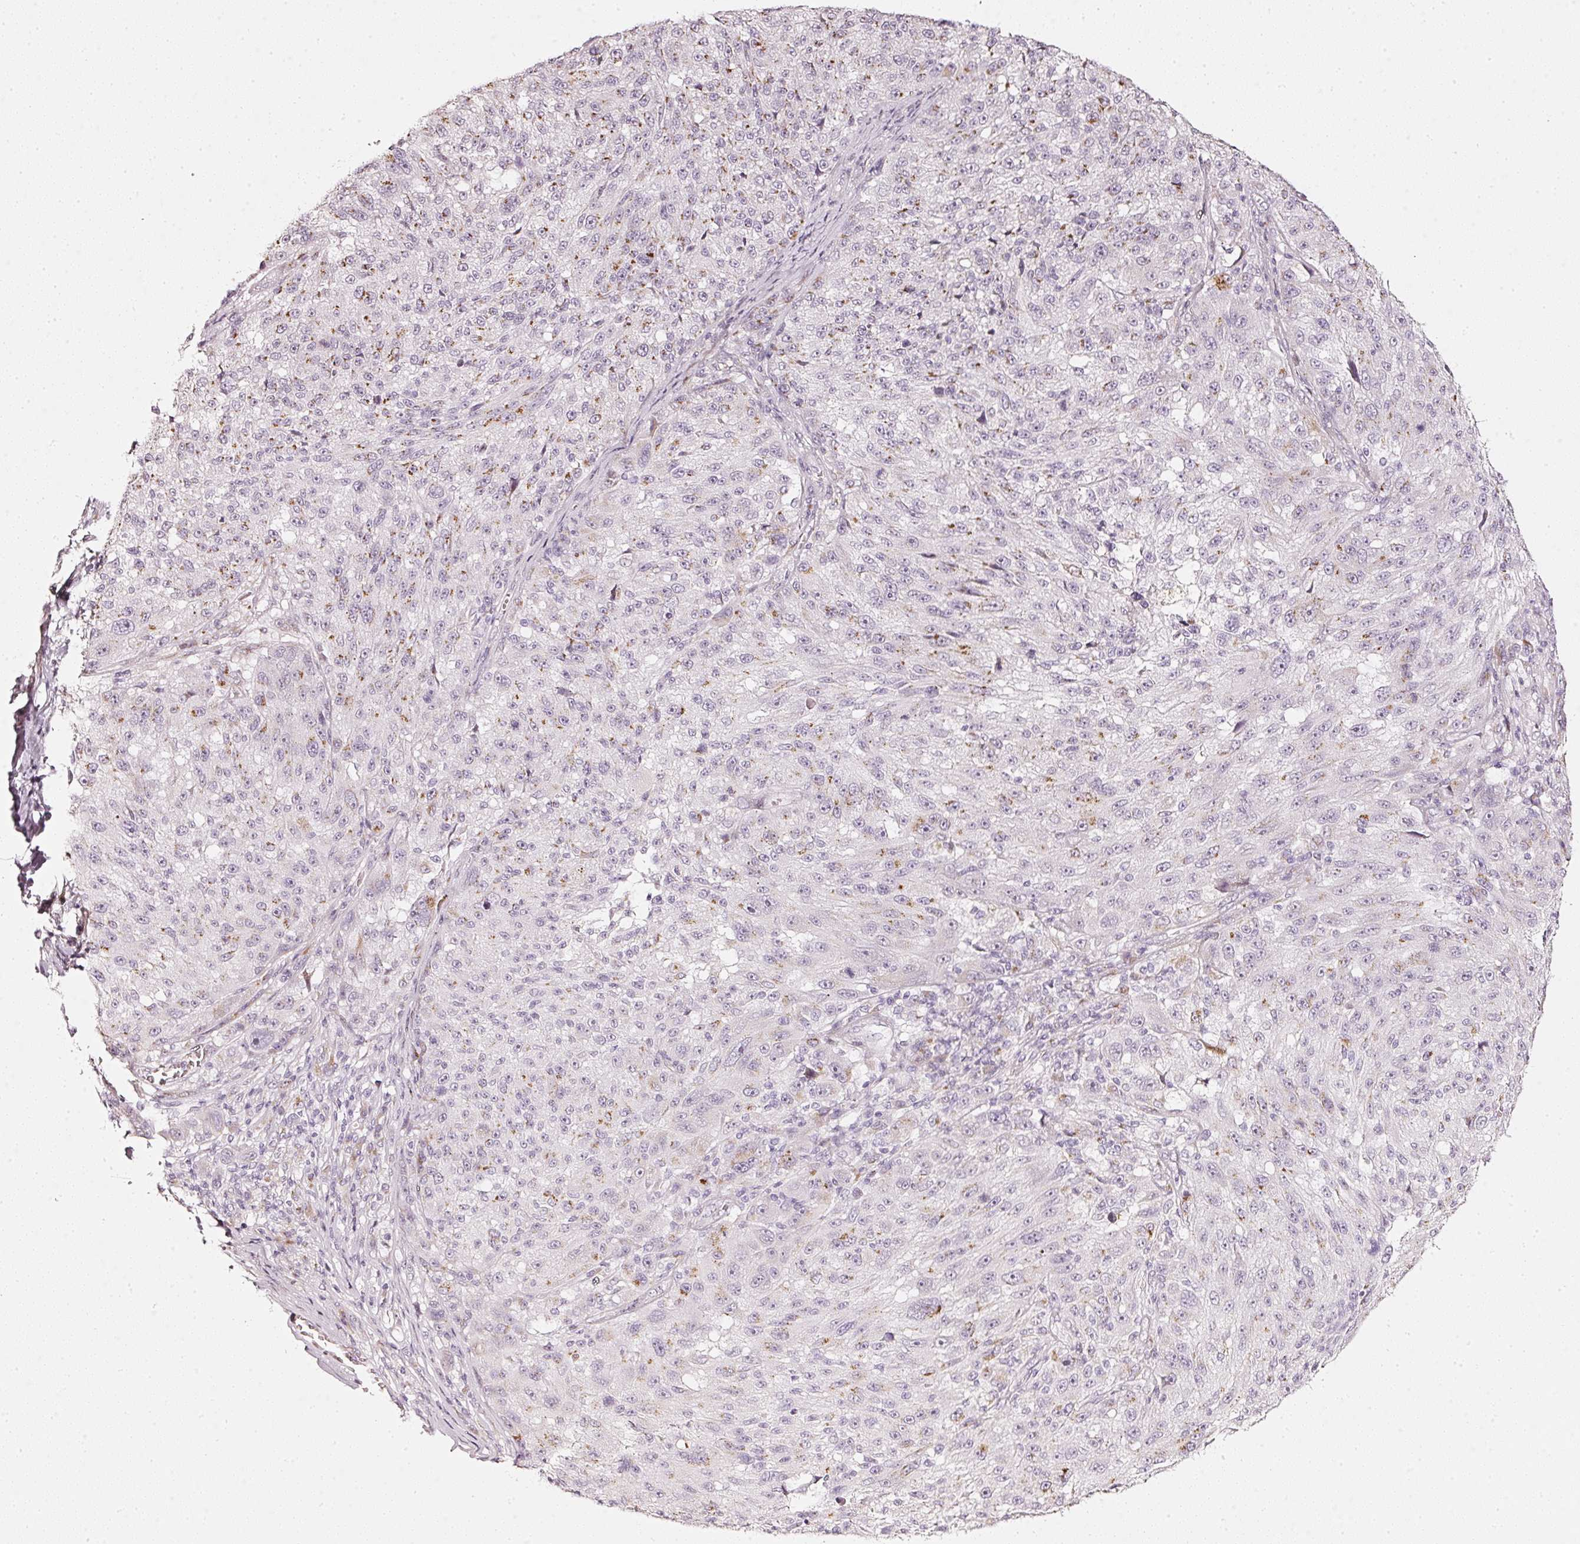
{"staining": {"intensity": "weak", "quantity": "<25%", "location": "cytoplasmic/membranous"}, "tissue": "melanoma", "cell_type": "Tumor cells", "image_type": "cancer", "snomed": [{"axis": "morphology", "description": "Malignant melanoma, NOS"}, {"axis": "topography", "description": "Skin"}], "caption": "Human melanoma stained for a protein using immunohistochemistry (IHC) demonstrates no positivity in tumor cells.", "gene": "SDF4", "patient": {"sex": "male", "age": 53}}